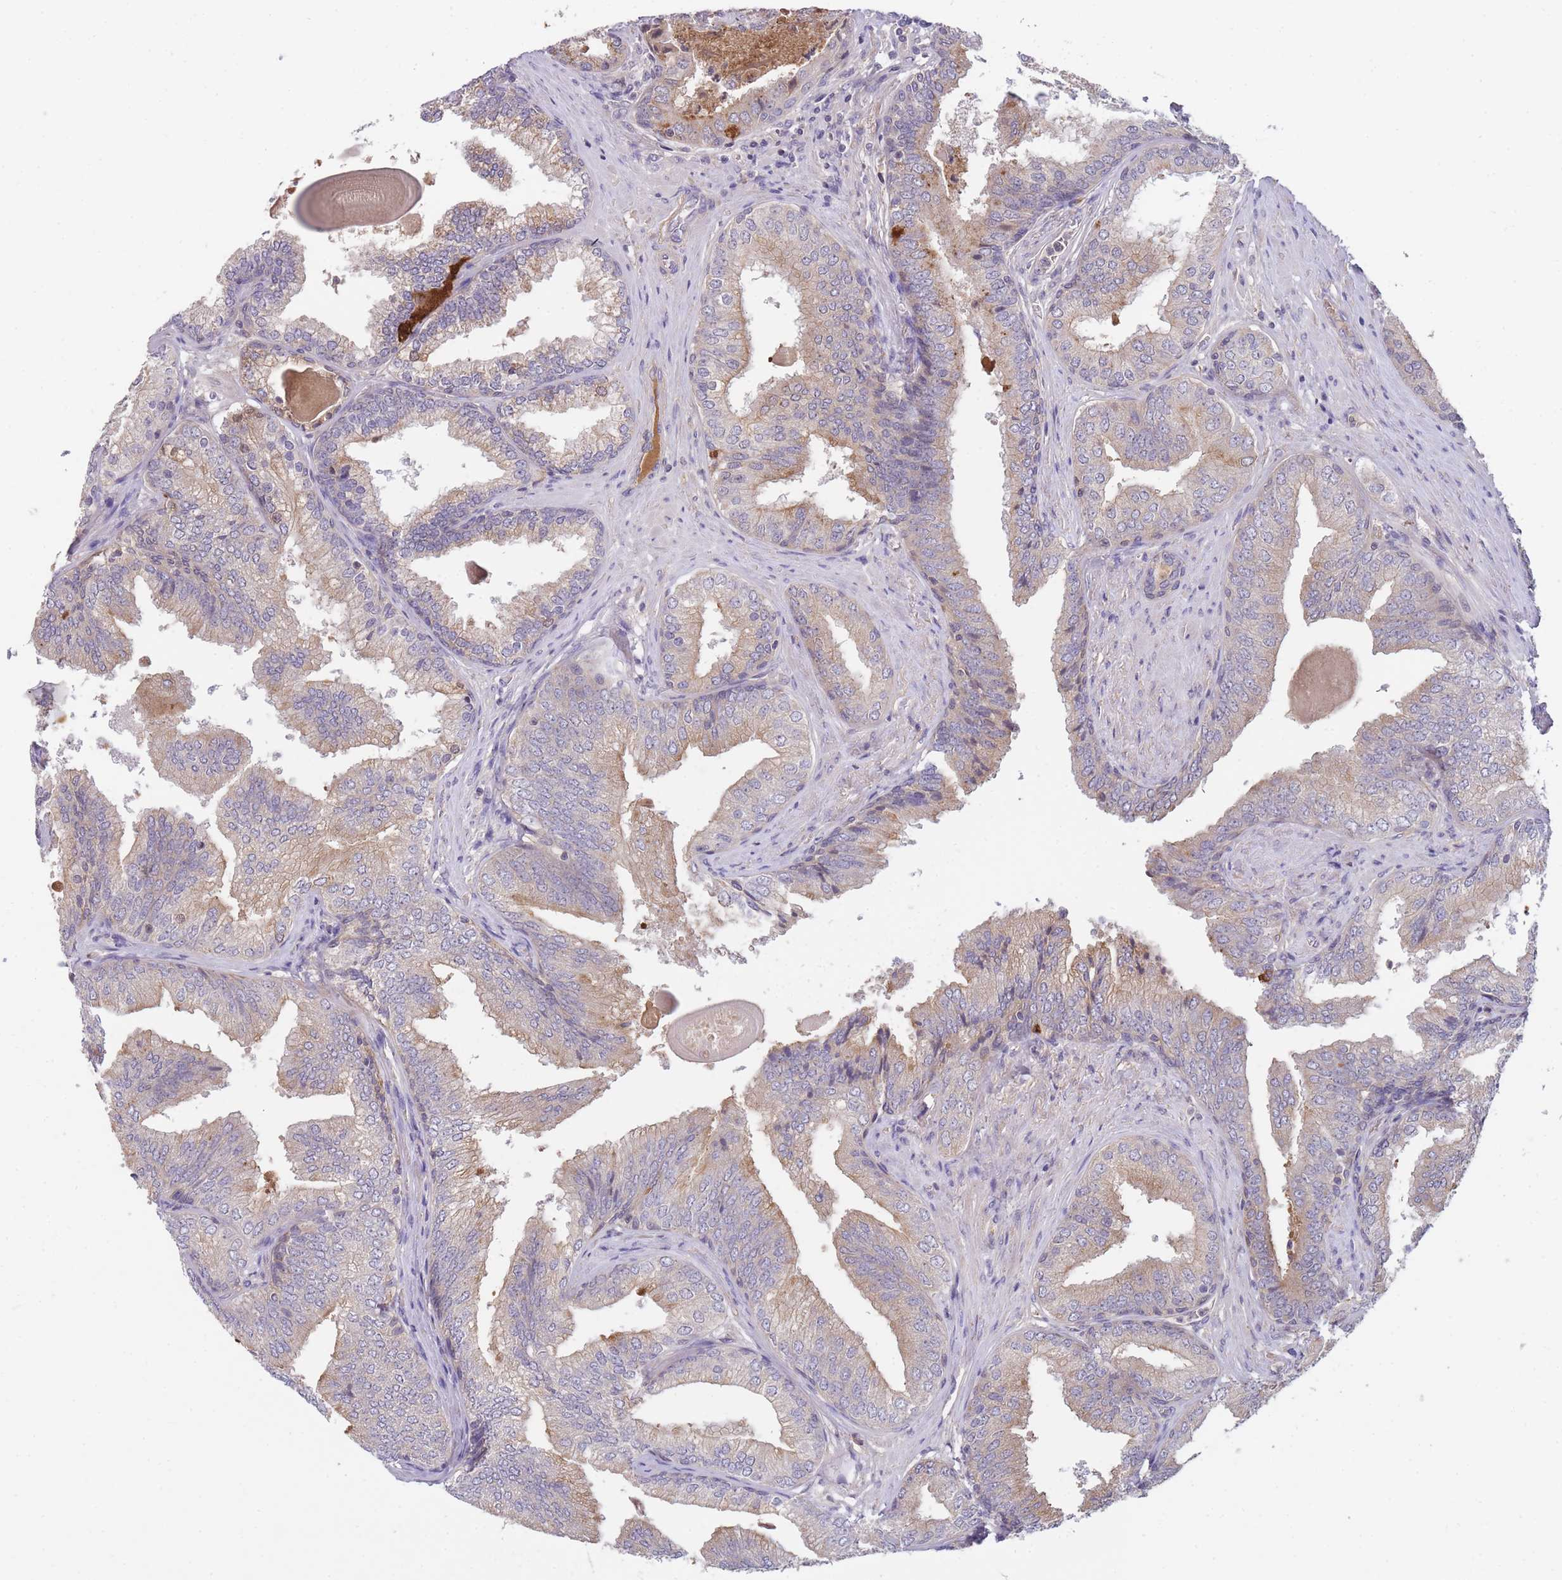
{"staining": {"intensity": "moderate", "quantity": "<25%", "location": "cytoplasmic/membranous"}, "tissue": "prostate cancer", "cell_type": "Tumor cells", "image_type": "cancer", "snomed": [{"axis": "morphology", "description": "Adenocarcinoma, High grade"}, {"axis": "topography", "description": "Prostate"}], "caption": "High-grade adenocarcinoma (prostate) stained with a protein marker demonstrates moderate staining in tumor cells.", "gene": "RALGDS", "patient": {"sex": "male", "age": 63}}